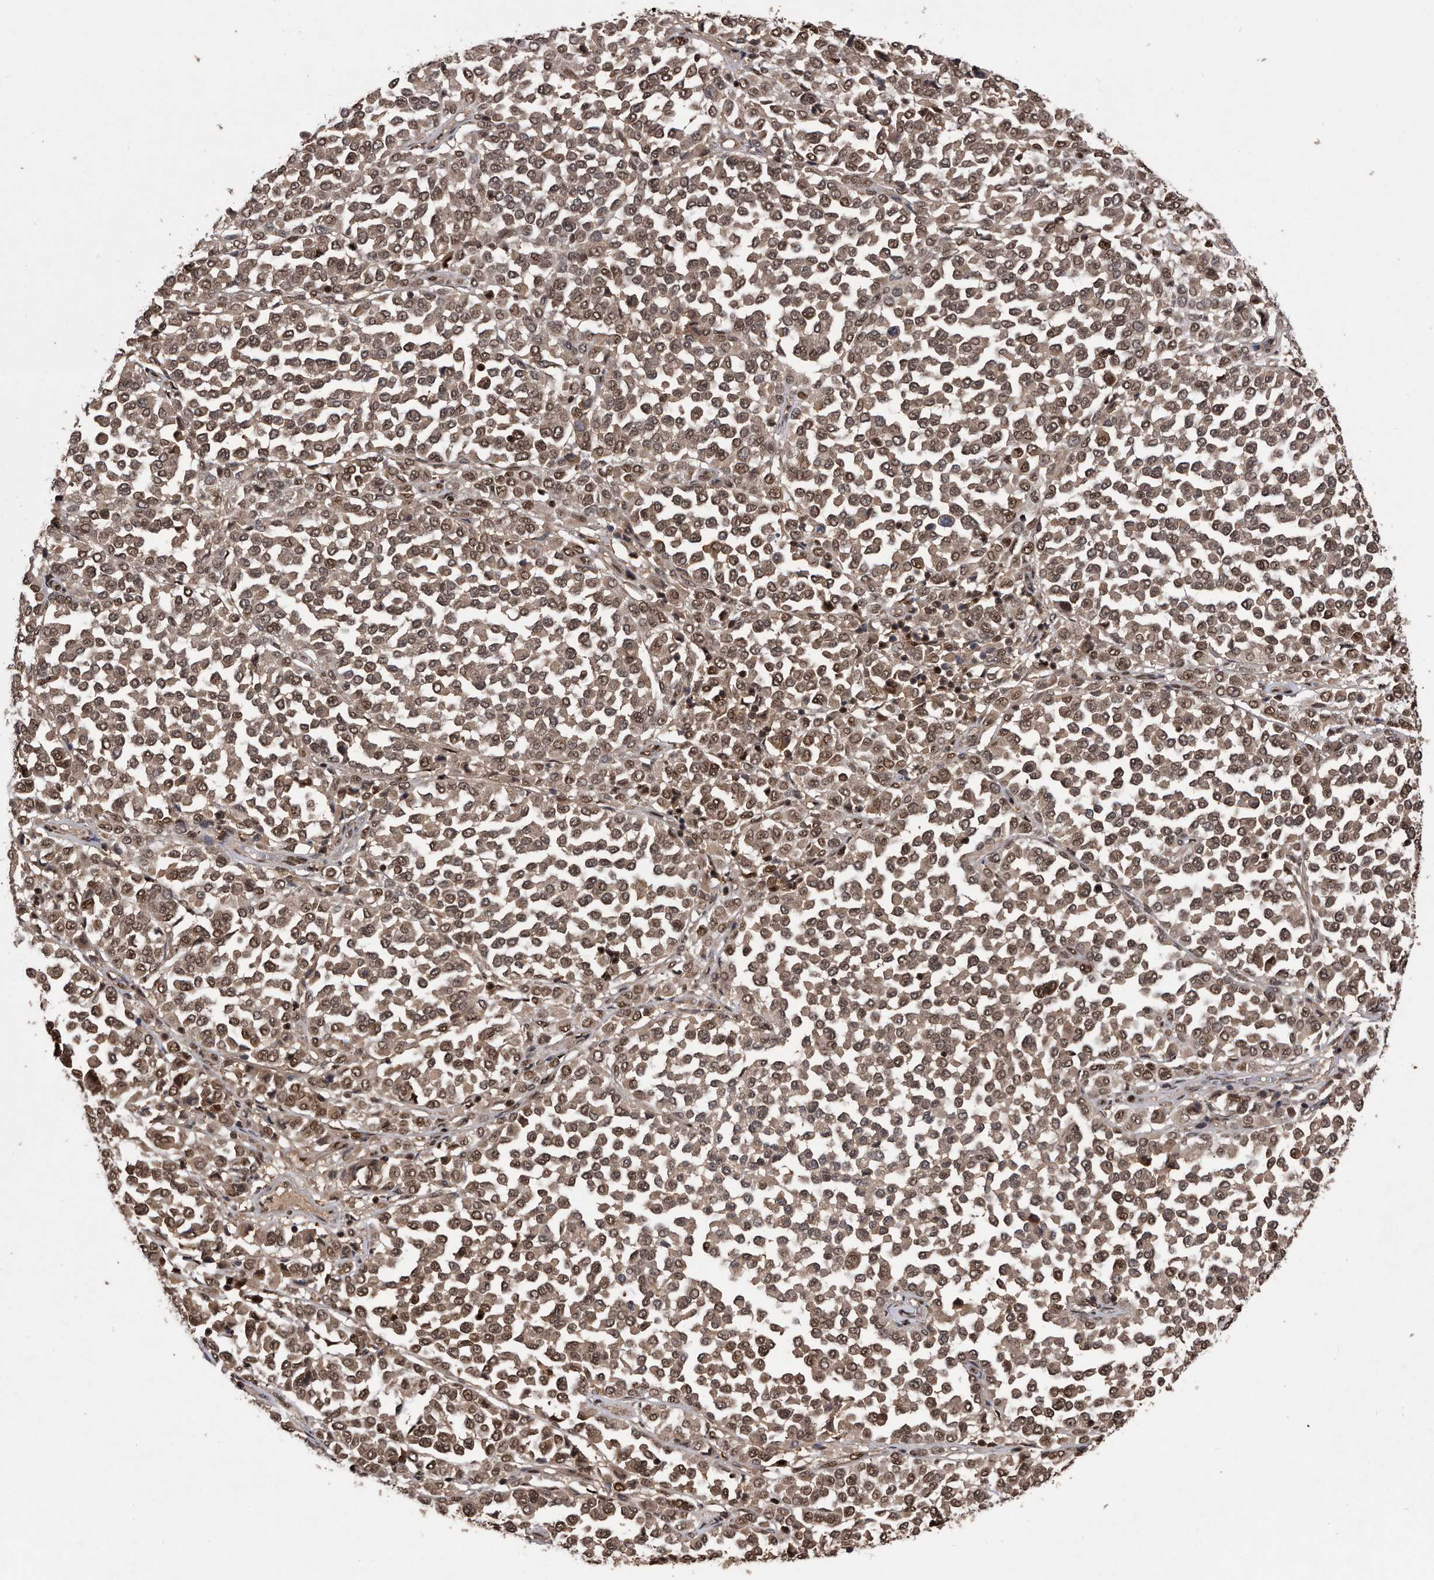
{"staining": {"intensity": "moderate", "quantity": ">75%", "location": "cytoplasmic/membranous,nuclear"}, "tissue": "melanoma", "cell_type": "Tumor cells", "image_type": "cancer", "snomed": [{"axis": "morphology", "description": "Malignant melanoma, Metastatic site"}, {"axis": "topography", "description": "Pancreas"}], "caption": "Moderate cytoplasmic/membranous and nuclear staining for a protein is present in about >75% of tumor cells of malignant melanoma (metastatic site) using immunohistochemistry (IHC).", "gene": "RAD23B", "patient": {"sex": "female", "age": 30}}